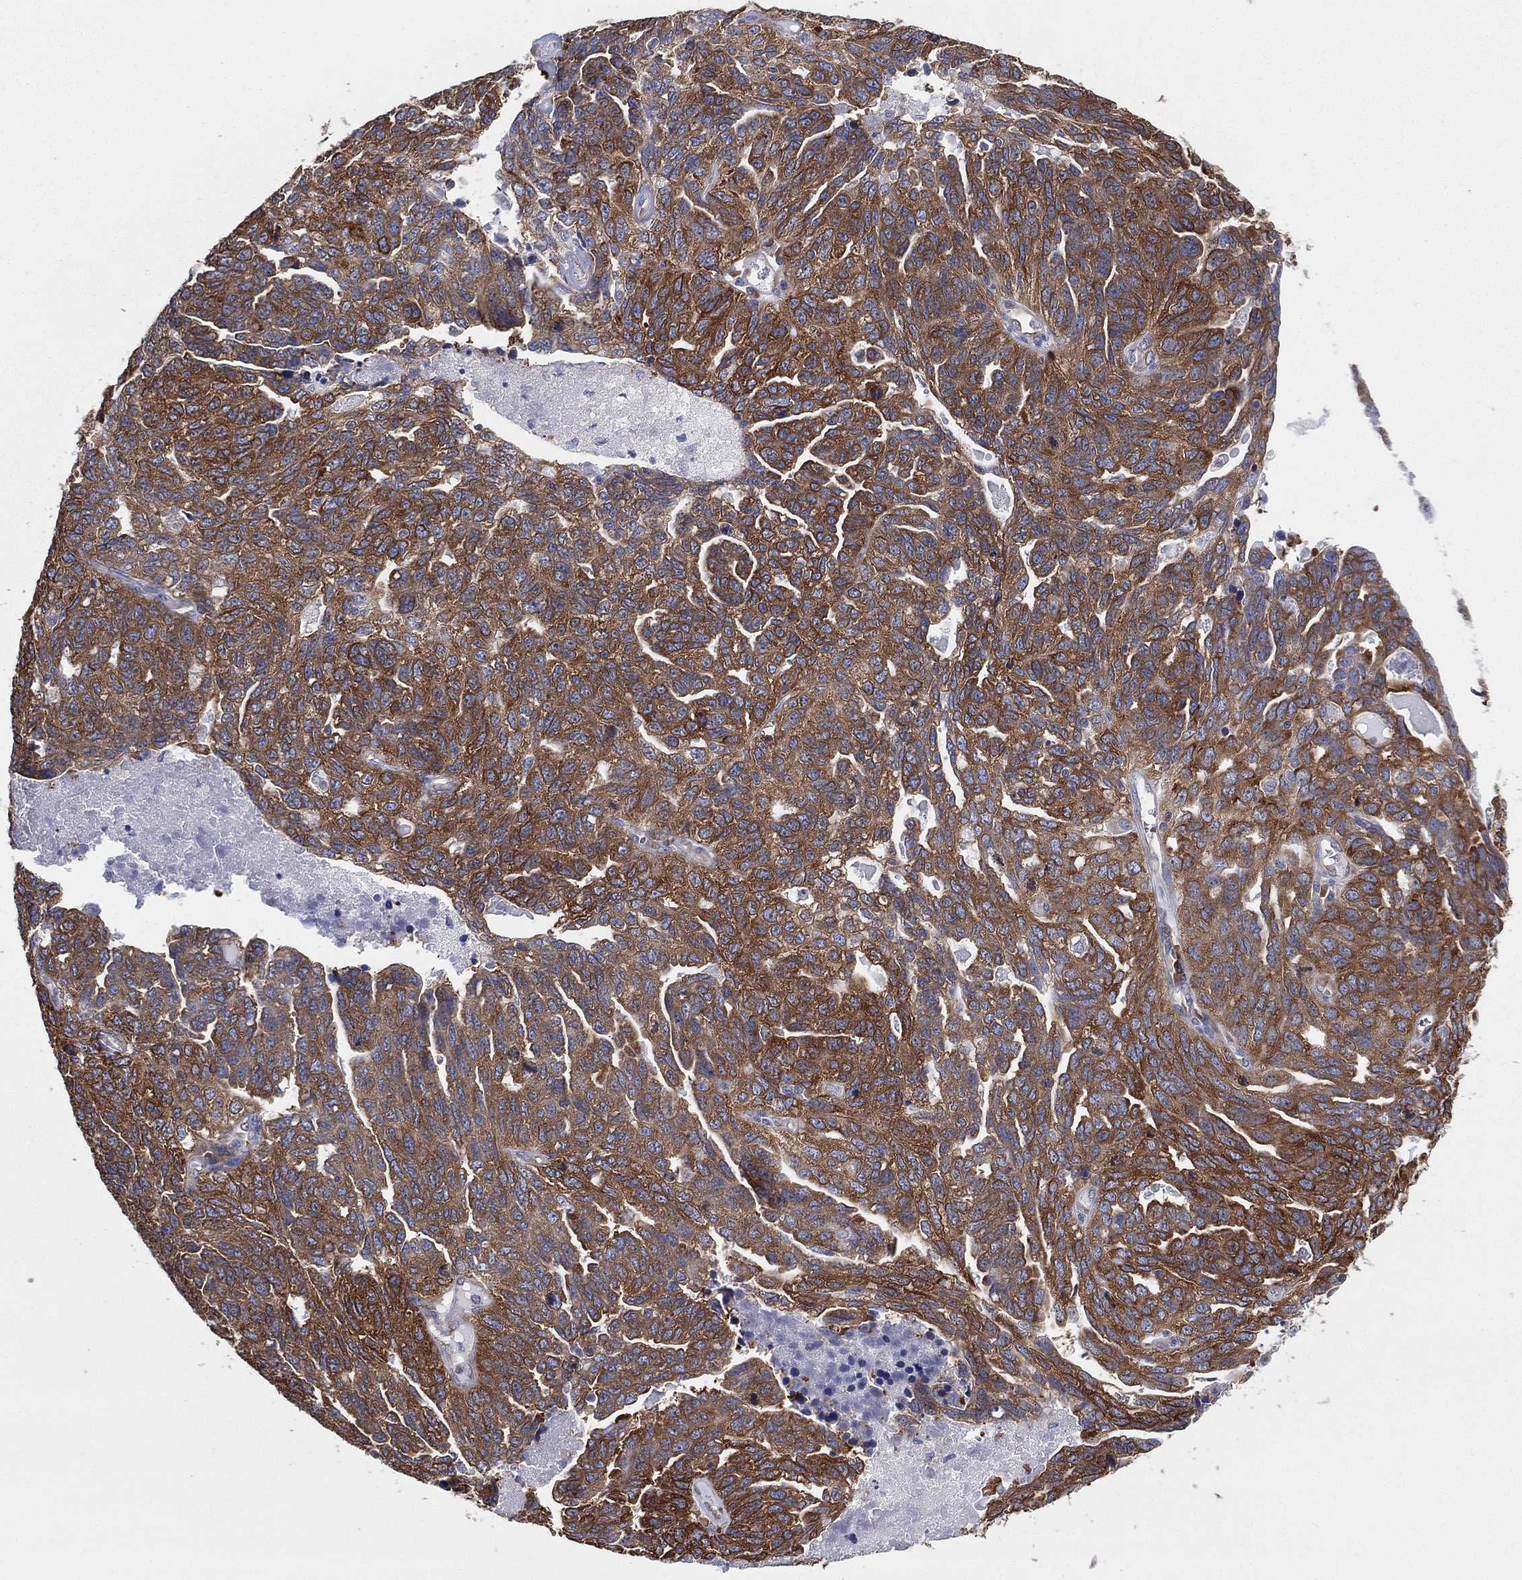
{"staining": {"intensity": "strong", "quantity": ">75%", "location": "cytoplasmic/membranous"}, "tissue": "ovarian cancer", "cell_type": "Tumor cells", "image_type": "cancer", "snomed": [{"axis": "morphology", "description": "Cystadenocarcinoma, serous, NOS"}, {"axis": "topography", "description": "Ovary"}], "caption": "Strong cytoplasmic/membranous protein expression is seen in about >75% of tumor cells in serous cystadenocarcinoma (ovarian). The staining was performed using DAB (3,3'-diaminobenzidine) to visualize the protein expression in brown, while the nuclei were stained in blue with hematoxylin (Magnification: 20x).", "gene": "FARSA", "patient": {"sex": "female", "age": 71}}